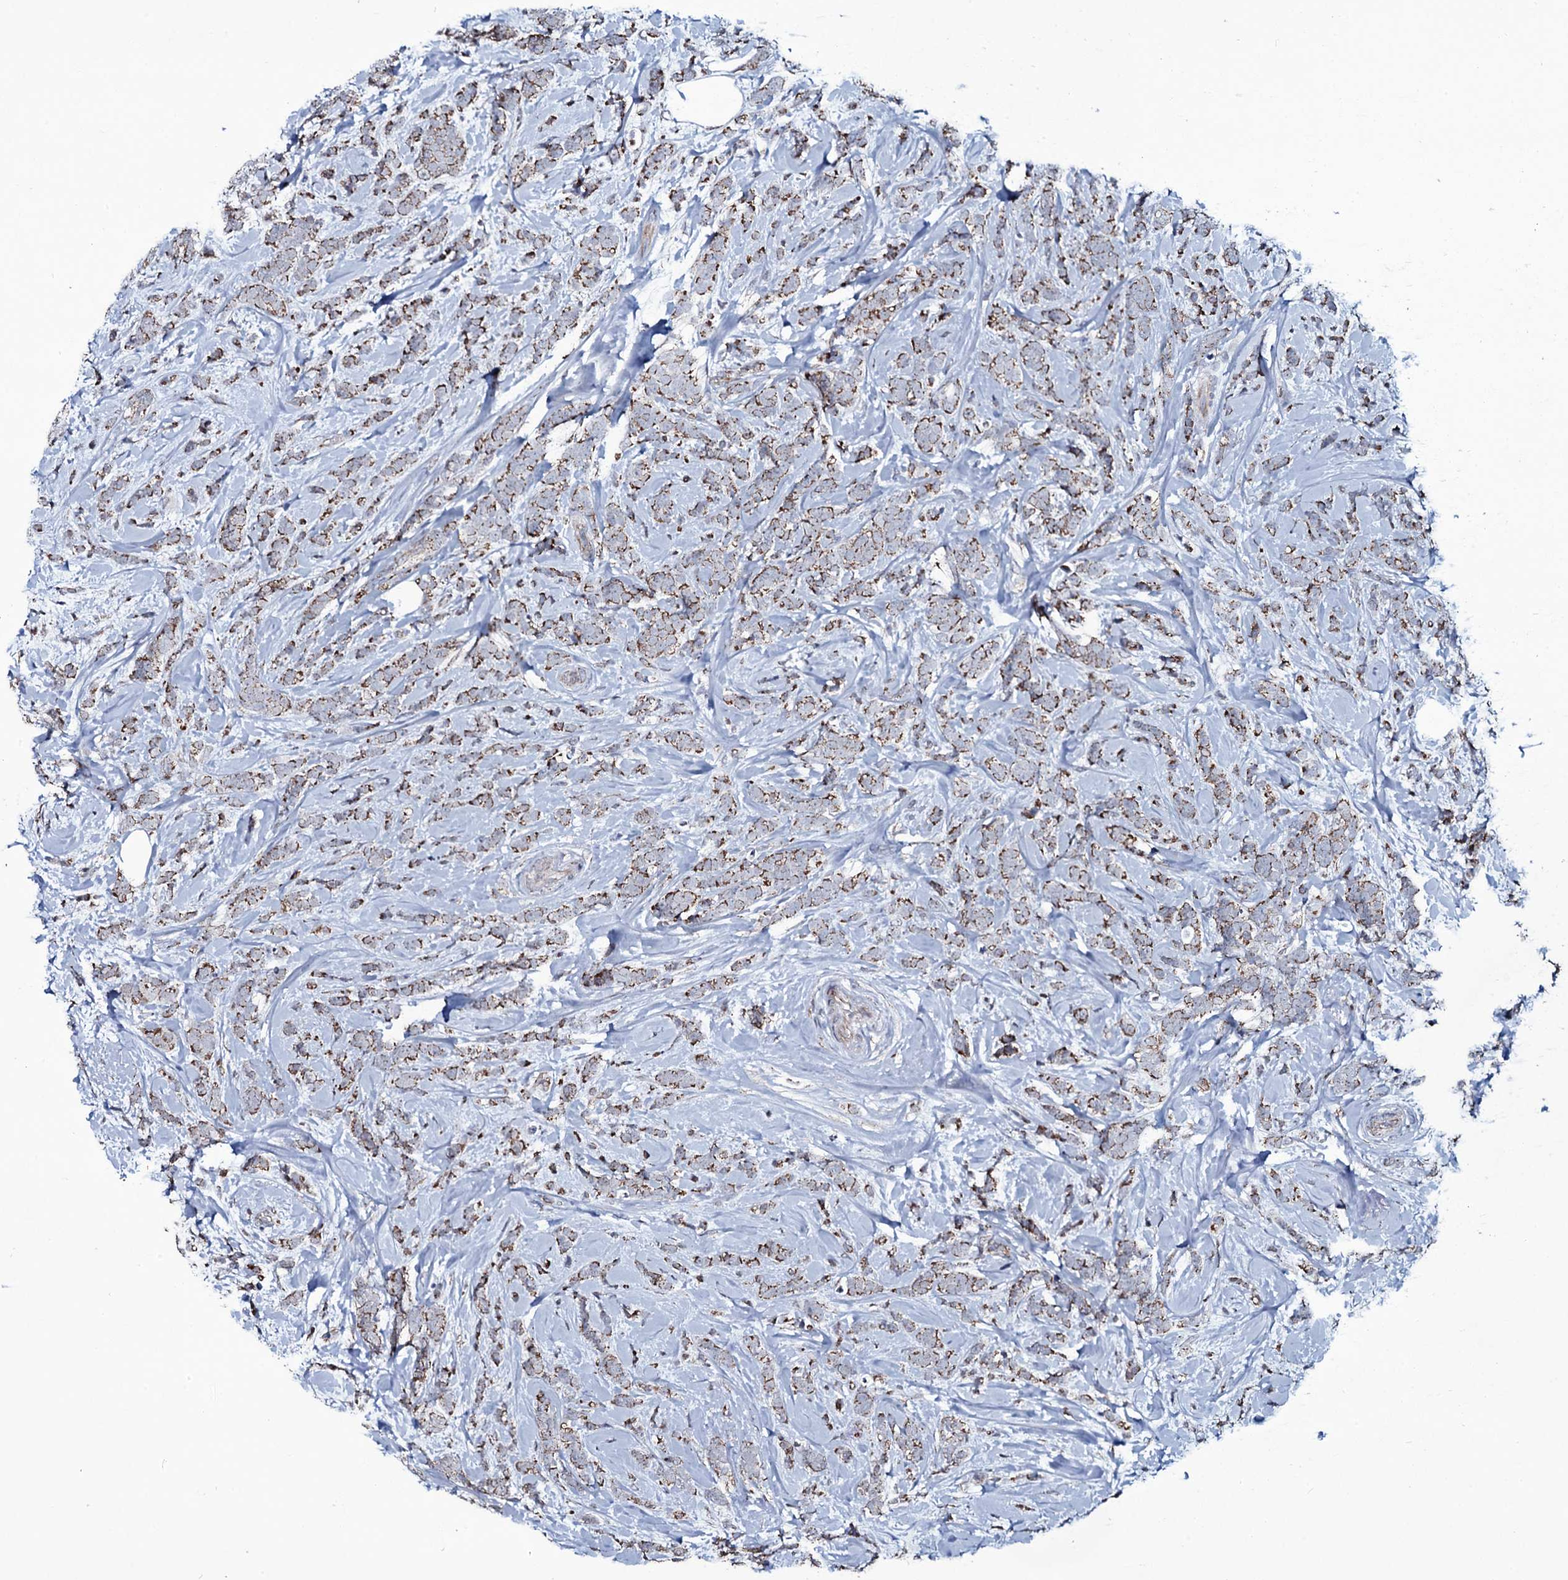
{"staining": {"intensity": "moderate", "quantity": ">75%", "location": "cytoplasmic/membranous"}, "tissue": "breast cancer", "cell_type": "Tumor cells", "image_type": "cancer", "snomed": [{"axis": "morphology", "description": "Lobular carcinoma"}, {"axis": "topography", "description": "Breast"}], "caption": "Breast lobular carcinoma stained with DAB immunohistochemistry displays medium levels of moderate cytoplasmic/membranous positivity in approximately >75% of tumor cells. (DAB (3,3'-diaminobenzidine) = brown stain, brightfield microscopy at high magnification).", "gene": "WIPF3", "patient": {"sex": "female", "age": 58}}